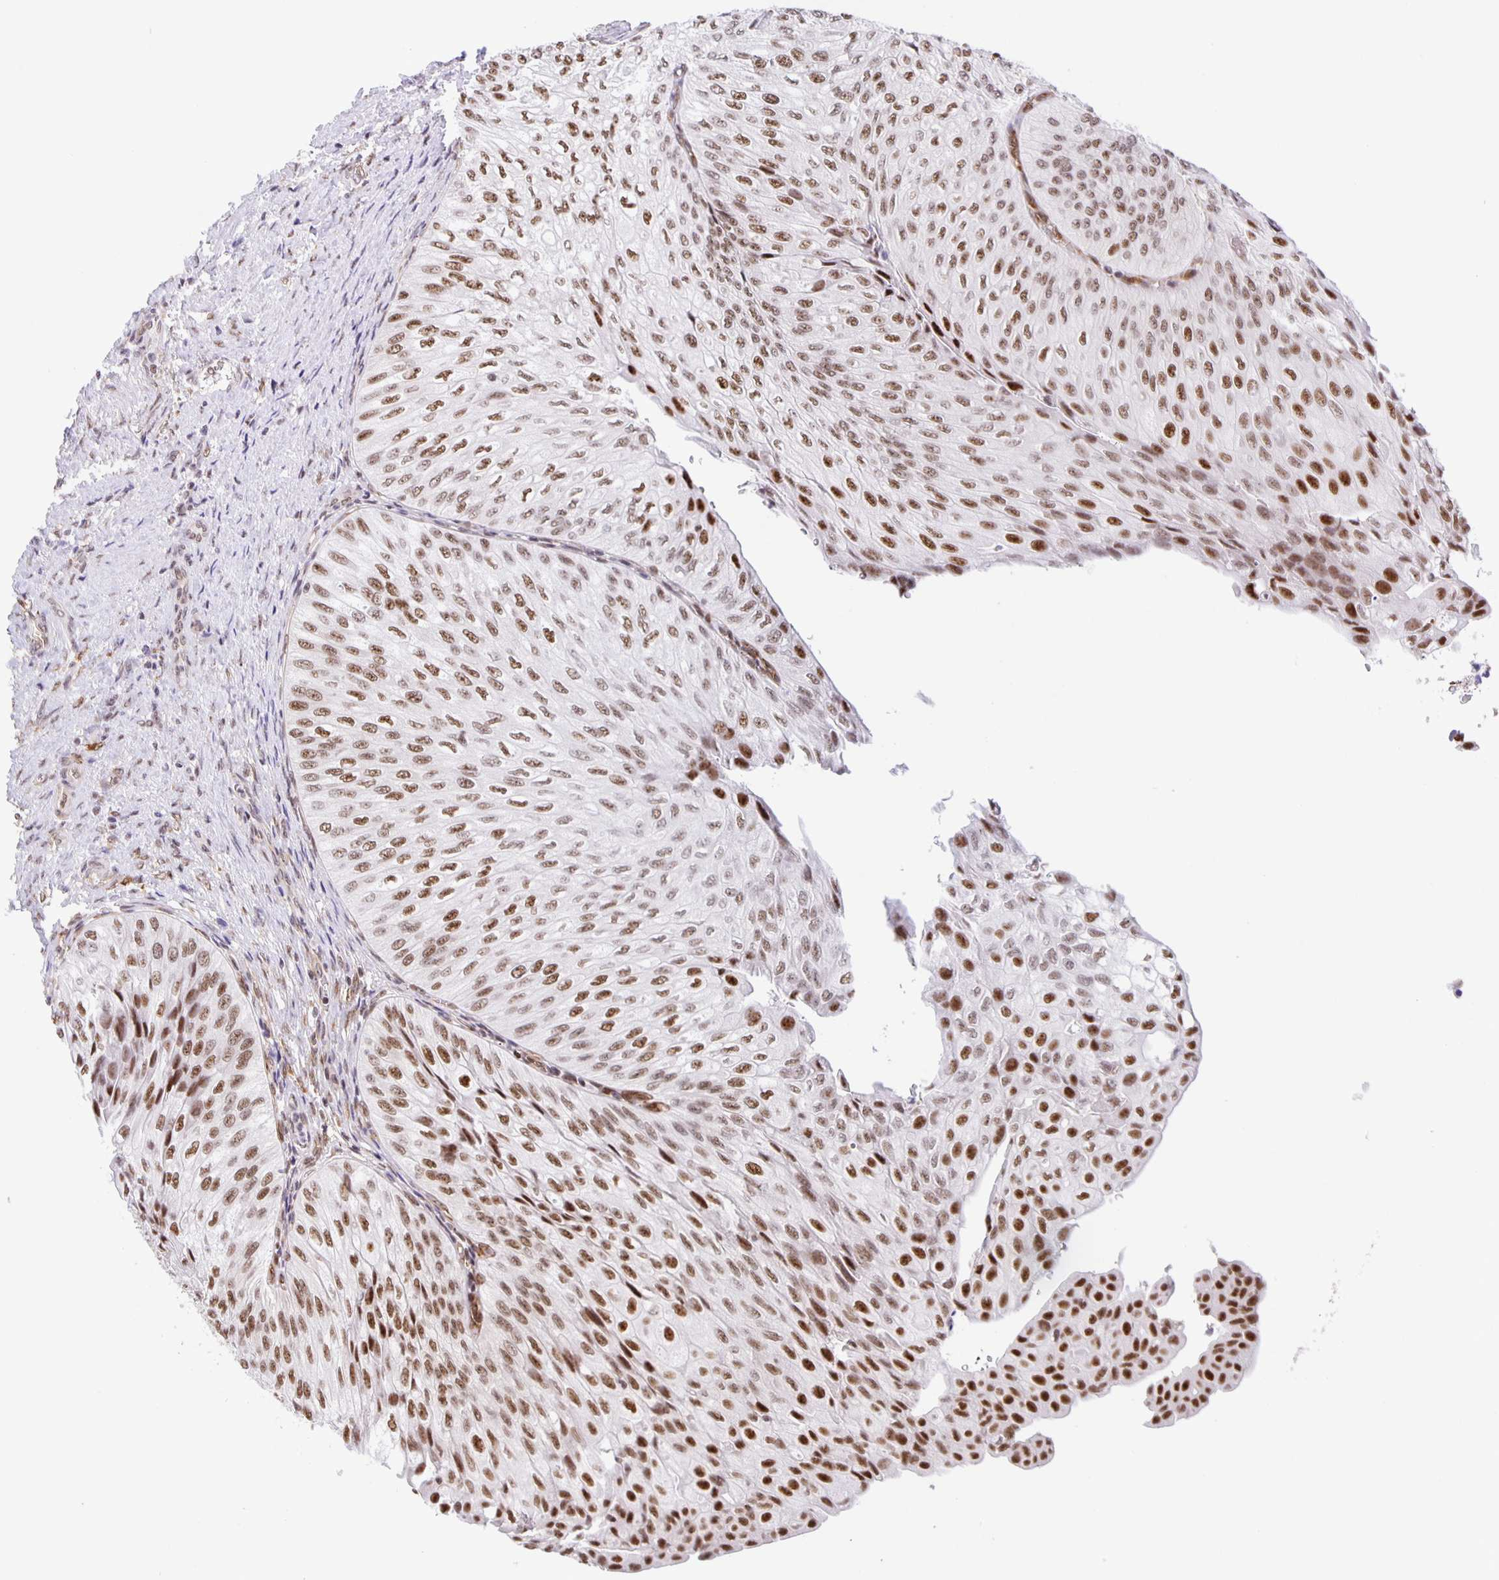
{"staining": {"intensity": "moderate", "quantity": ">75%", "location": "nuclear"}, "tissue": "urothelial cancer", "cell_type": "Tumor cells", "image_type": "cancer", "snomed": [{"axis": "morphology", "description": "Urothelial carcinoma, NOS"}, {"axis": "topography", "description": "Urinary bladder"}], "caption": "Transitional cell carcinoma stained with a protein marker shows moderate staining in tumor cells.", "gene": "ZRANB2", "patient": {"sex": "male", "age": 62}}